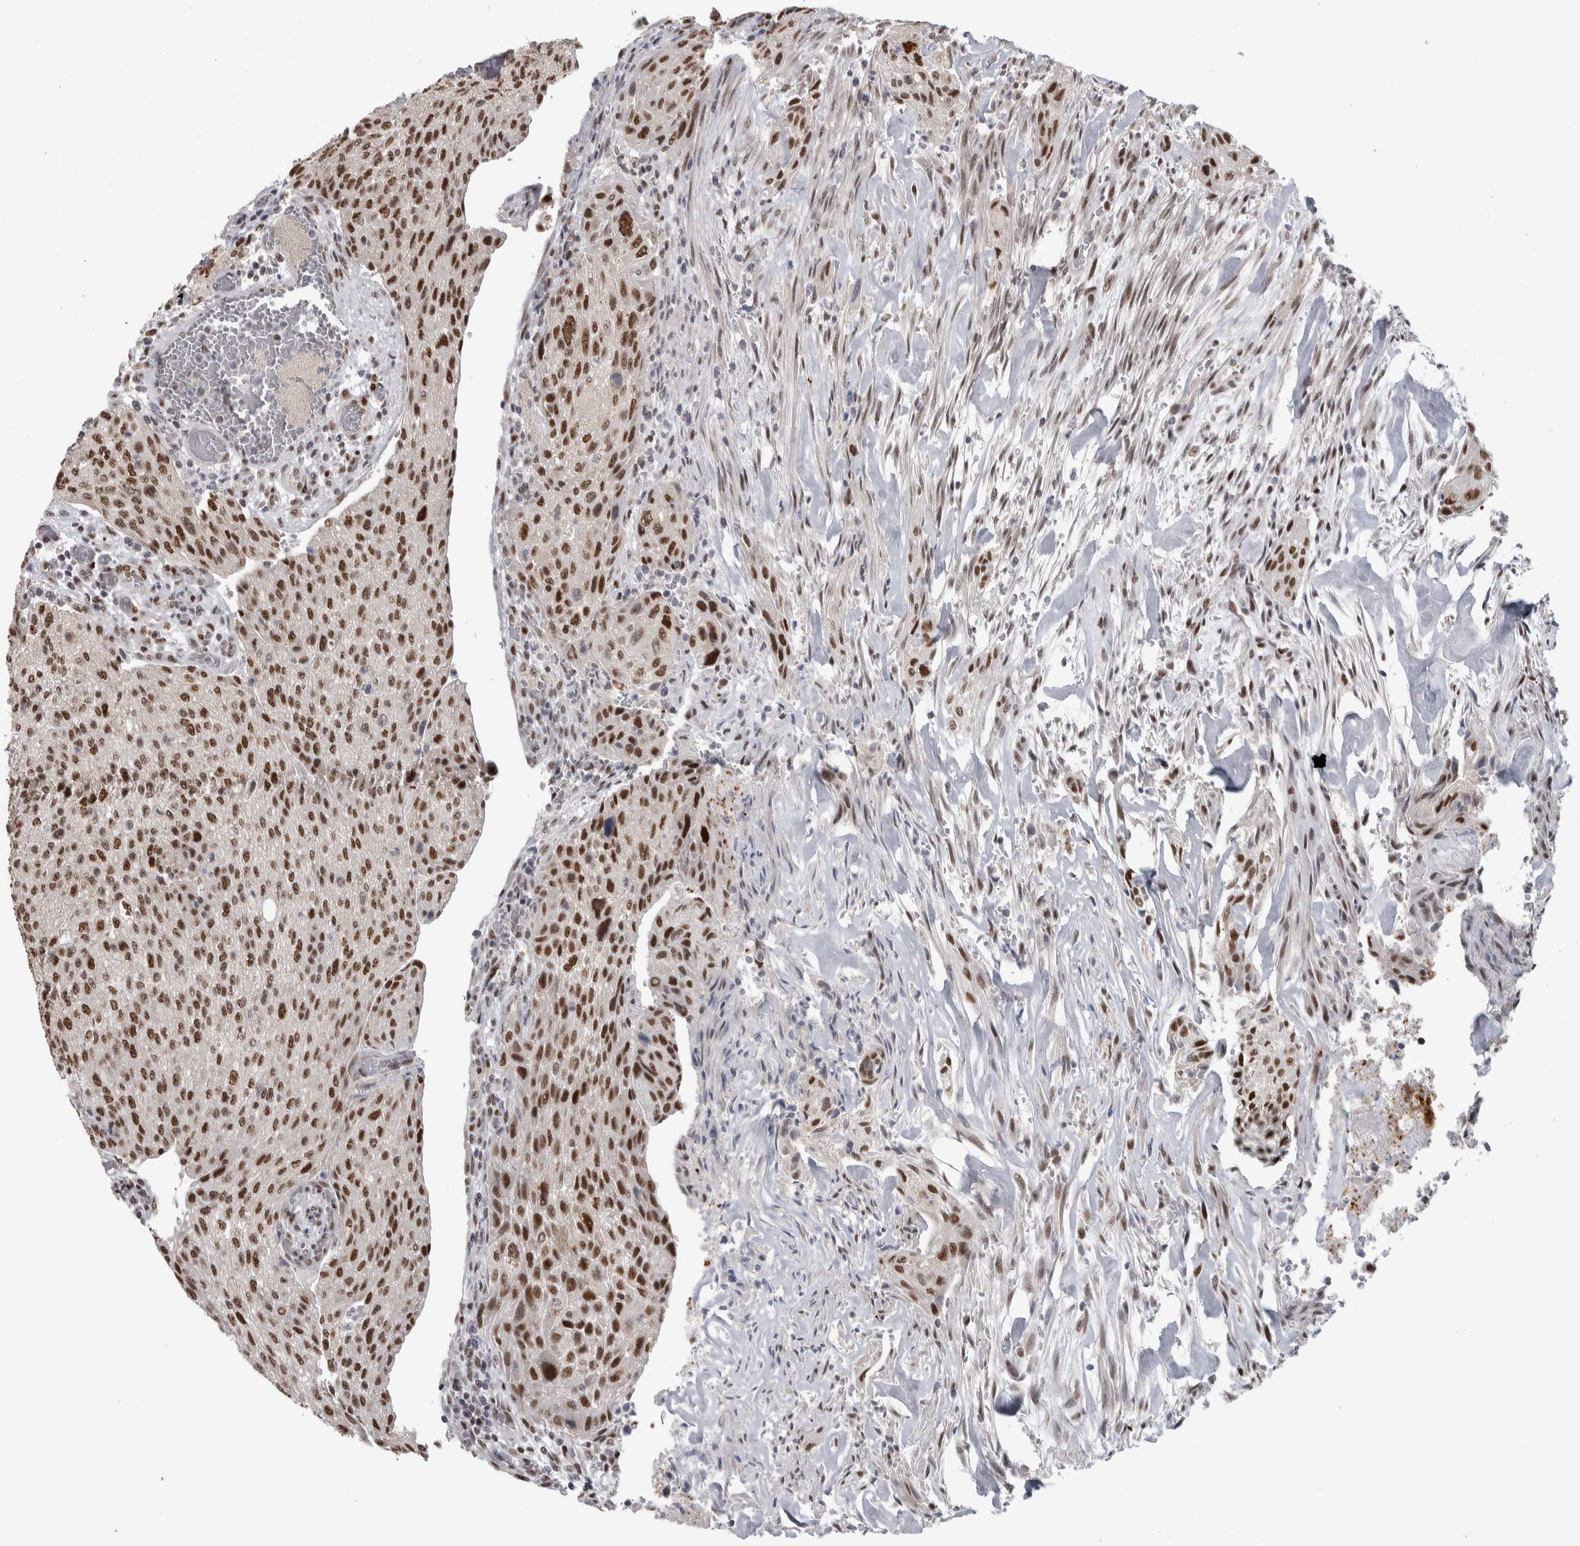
{"staining": {"intensity": "strong", "quantity": "25%-75%", "location": "nuclear"}, "tissue": "urothelial cancer", "cell_type": "Tumor cells", "image_type": "cancer", "snomed": [{"axis": "morphology", "description": "Urothelial carcinoma, Low grade"}, {"axis": "morphology", "description": "Urothelial carcinoma, High grade"}, {"axis": "topography", "description": "Urinary bladder"}], "caption": "Strong nuclear staining for a protein is identified in about 25%-75% of tumor cells of urothelial cancer using immunohistochemistry.", "gene": "HEXIM2", "patient": {"sex": "male", "age": 35}}